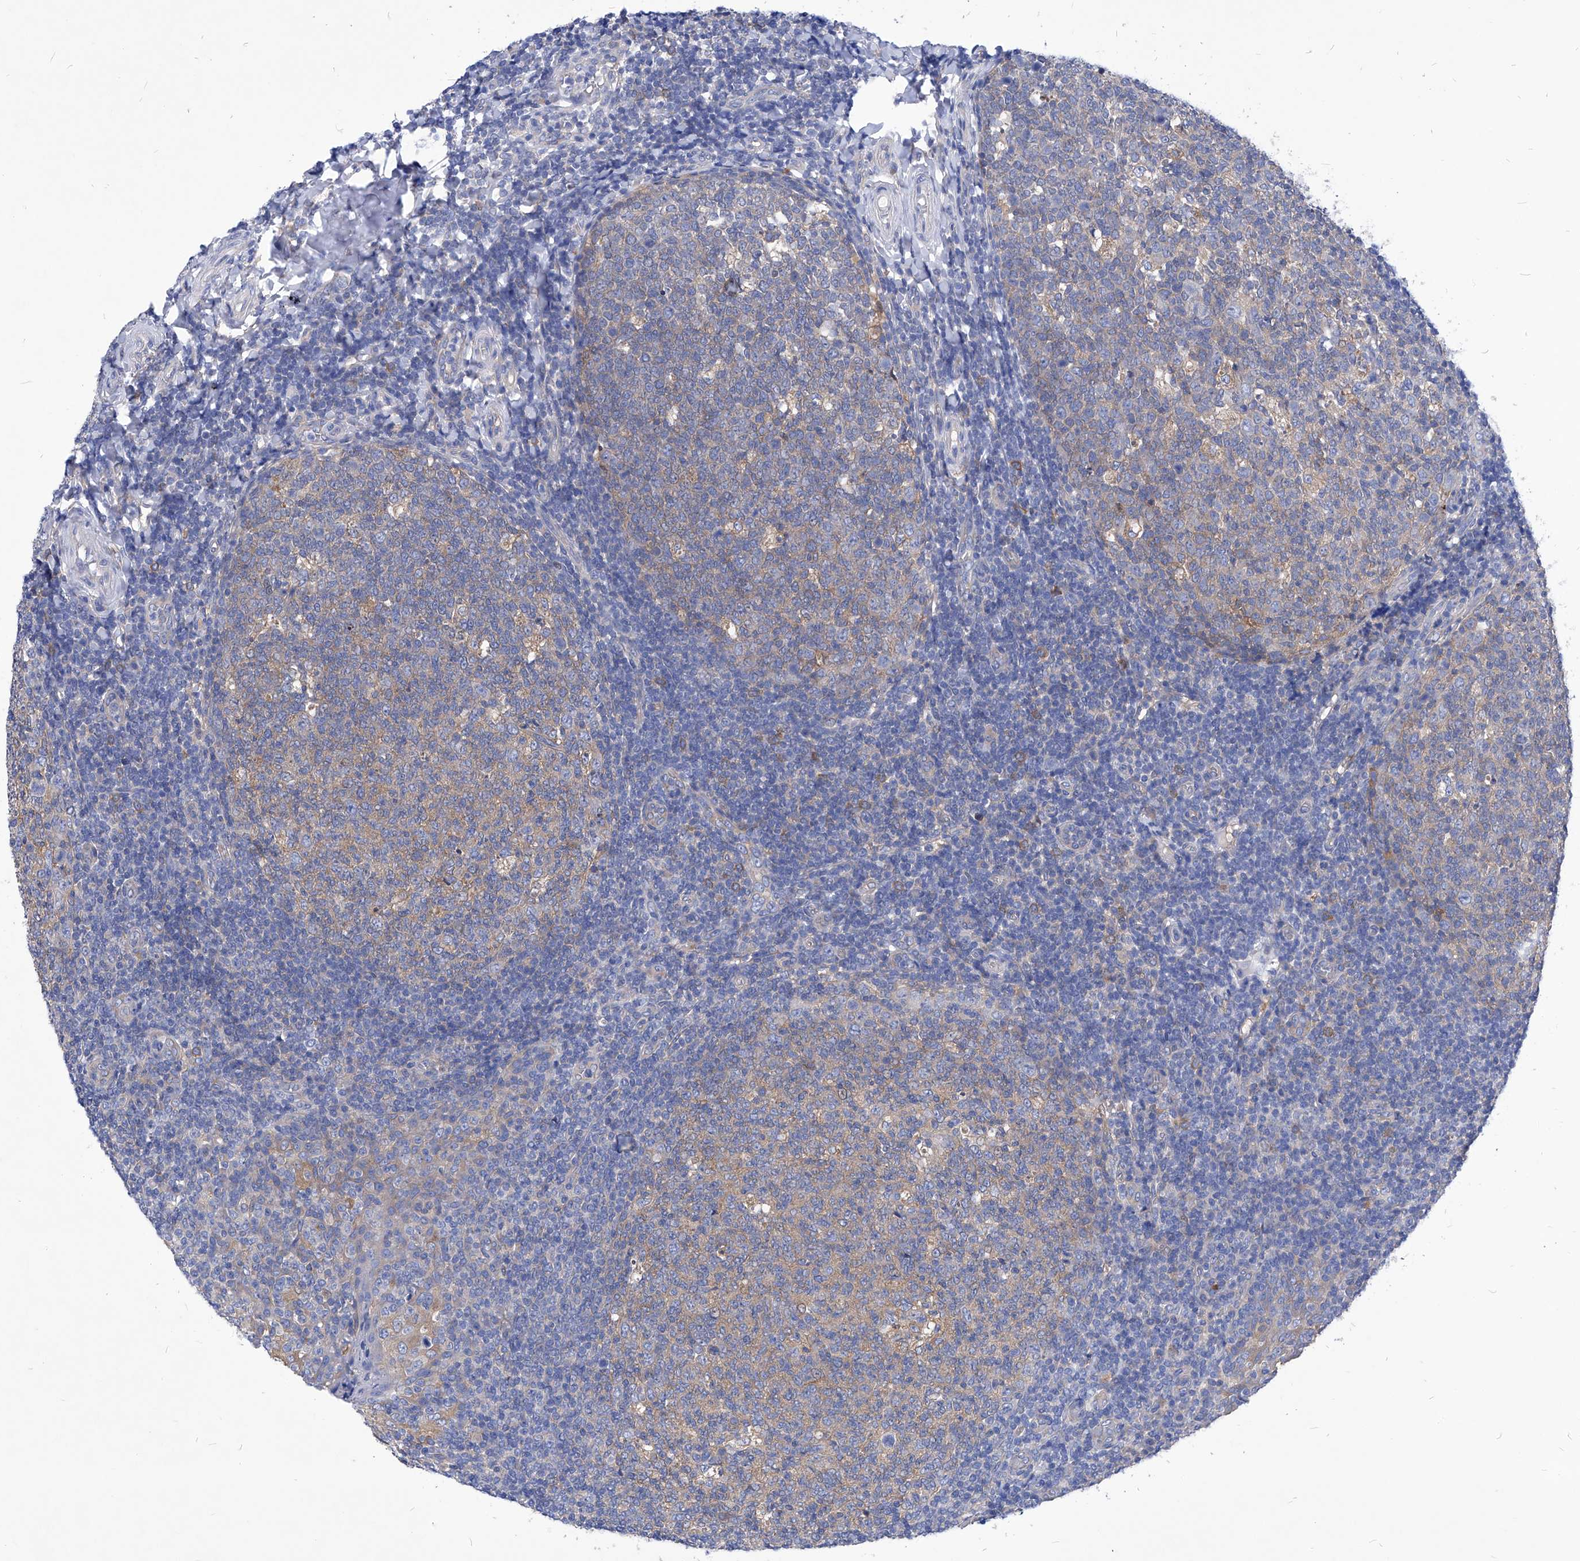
{"staining": {"intensity": "weak", "quantity": "25%-75%", "location": "cytoplasmic/membranous"}, "tissue": "tonsil", "cell_type": "Germinal center cells", "image_type": "normal", "snomed": [{"axis": "morphology", "description": "Normal tissue, NOS"}, {"axis": "topography", "description": "Tonsil"}], "caption": "Immunohistochemistry (DAB) staining of benign tonsil shows weak cytoplasmic/membranous protein expression in approximately 25%-75% of germinal center cells.", "gene": "XPNPEP1", "patient": {"sex": "female", "age": 19}}